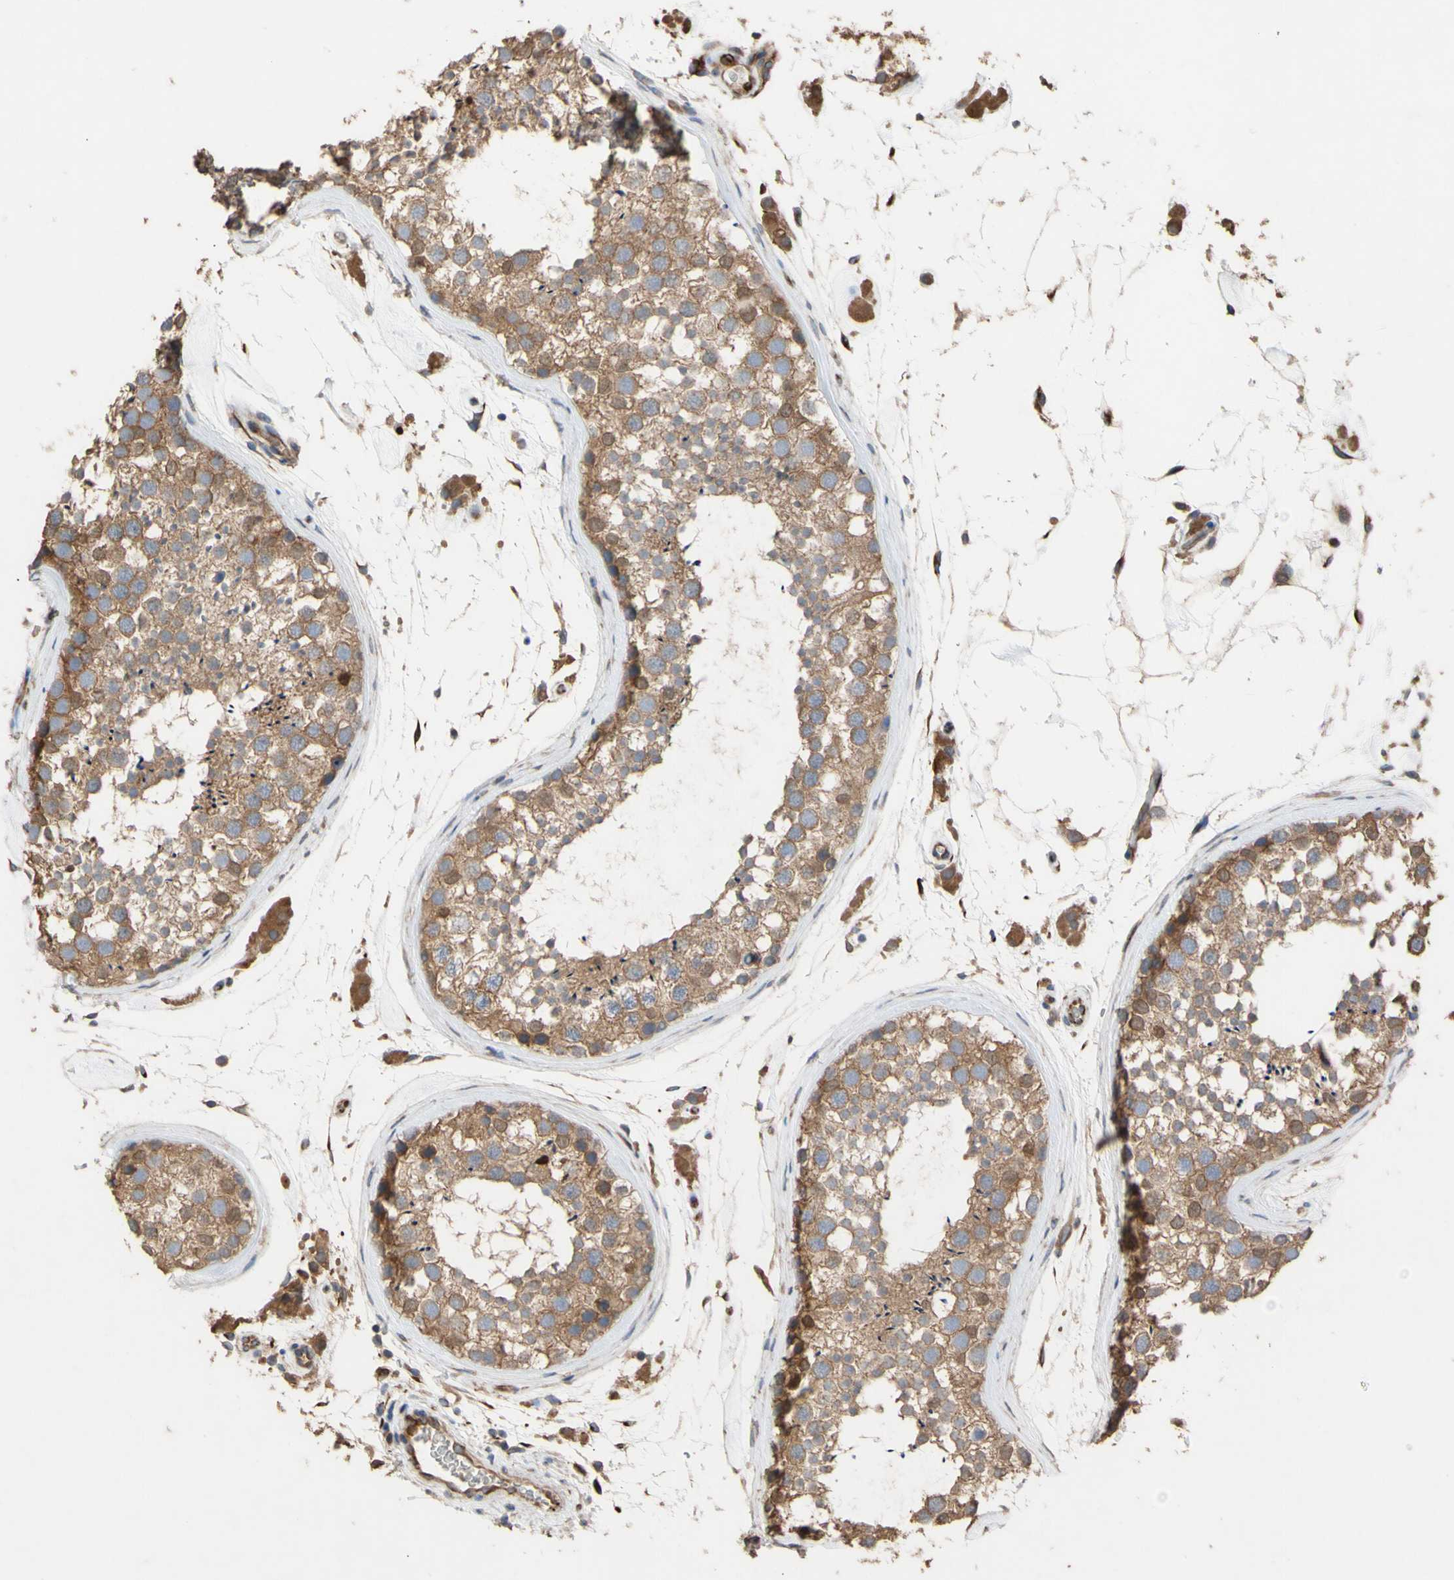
{"staining": {"intensity": "moderate", "quantity": ">75%", "location": "cytoplasmic/membranous"}, "tissue": "testis", "cell_type": "Cells in seminiferous ducts", "image_type": "normal", "snomed": [{"axis": "morphology", "description": "Normal tissue, NOS"}, {"axis": "topography", "description": "Testis"}], "caption": "About >75% of cells in seminiferous ducts in unremarkable human testis demonstrate moderate cytoplasmic/membranous protein positivity as visualized by brown immunohistochemical staining.", "gene": "EIF2S3", "patient": {"sex": "male", "age": 46}}